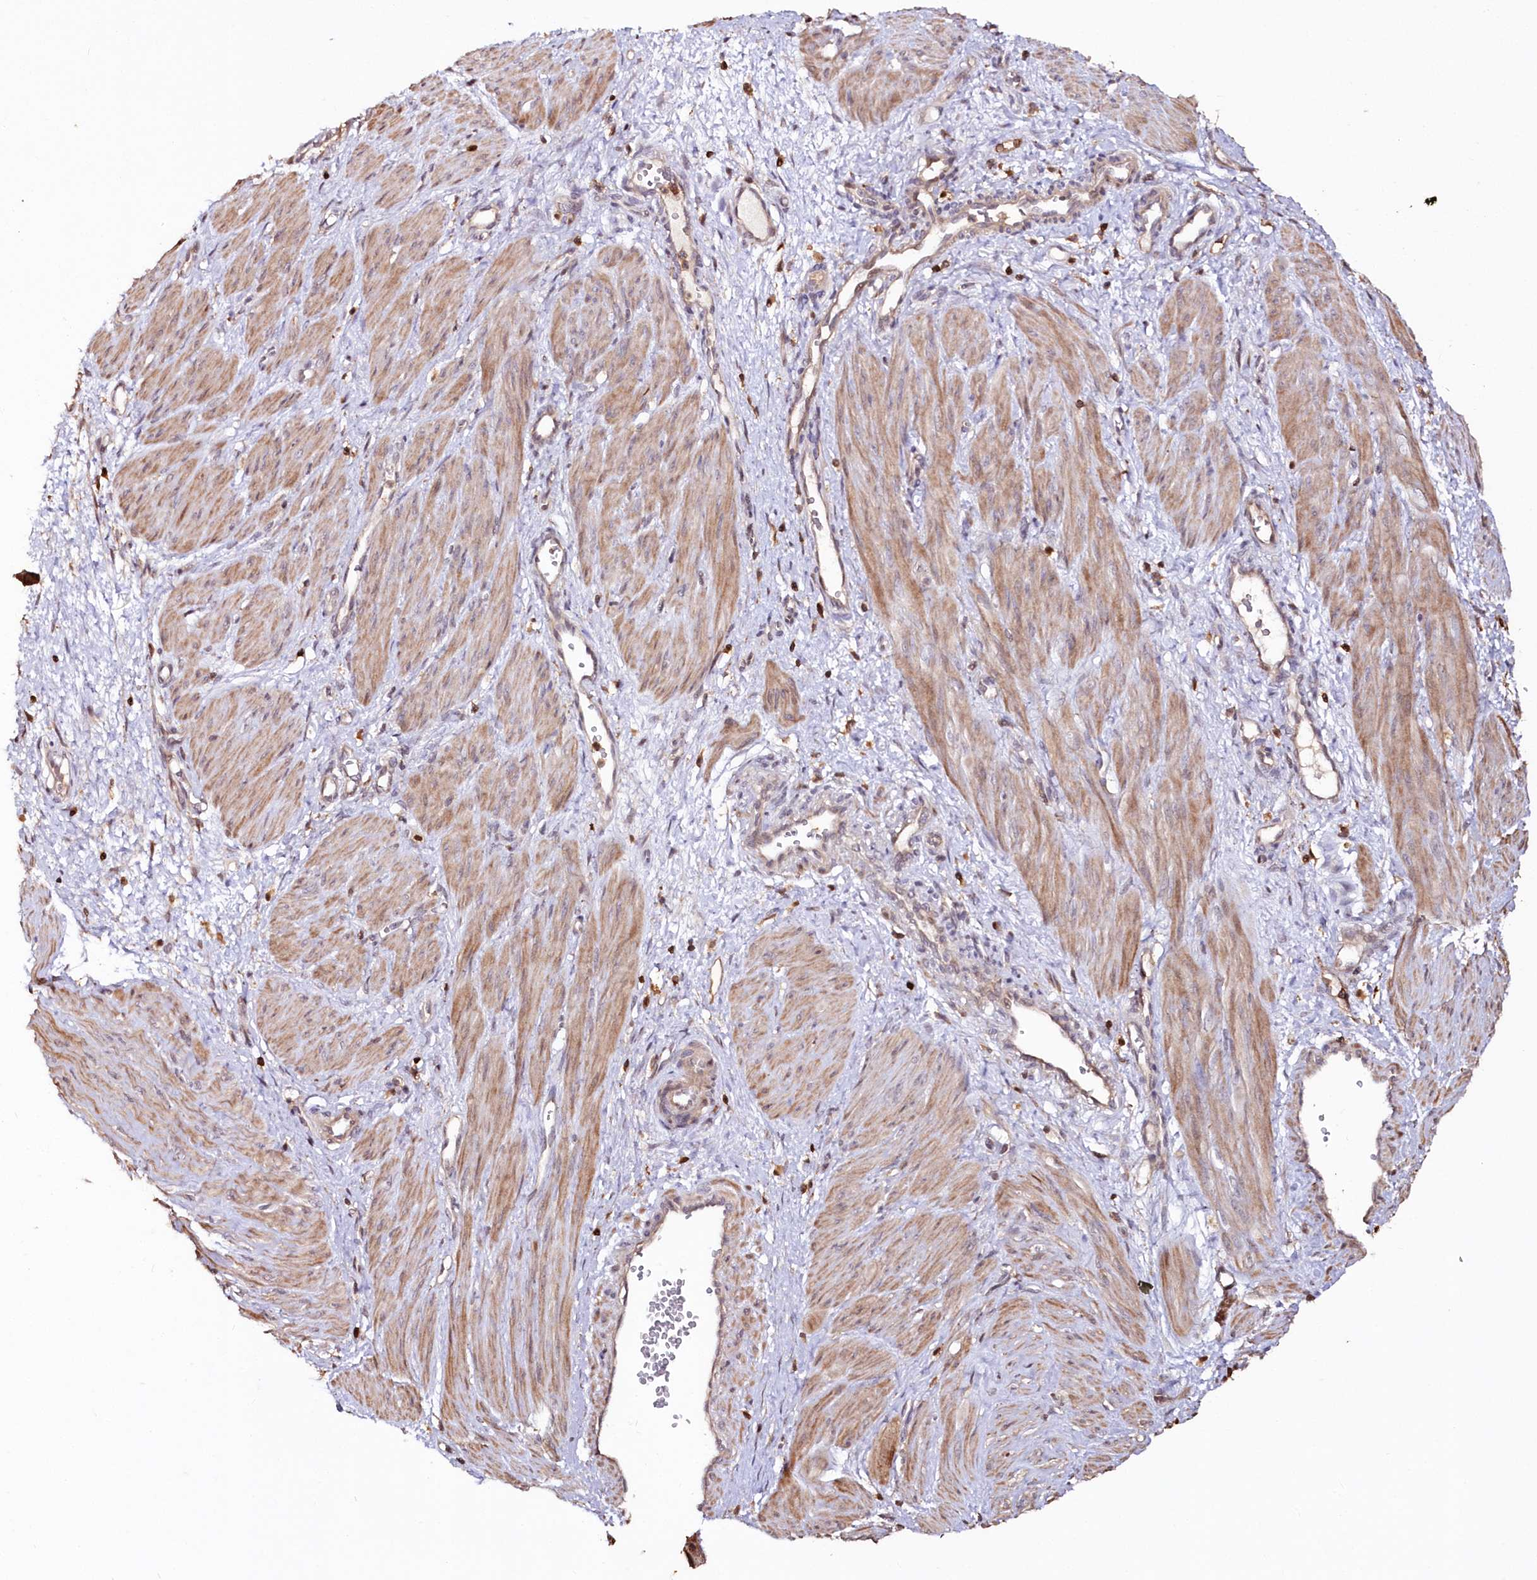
{"staining": {"intensity": "moderate", "quantity": "25%-75%", "location": "cytoplasmic/membranous"}, "tissue": "smooth muscle", "cell_type": "Smooth muscle cells", "image_type": "normal", "snomed": [{"axis": "morphology", "description": "Normal tissue, NOS"}, {"axis": "topography", "description": "Endometrium"}], "caption": "Smooth muscle cells show medium levels of moderate cytoplasmic/membranous staining in approximately 25%-75% of cells in normal smooth muscle.", "gene": "SNED1", "patient": {"sex": "female", "age": 33}}